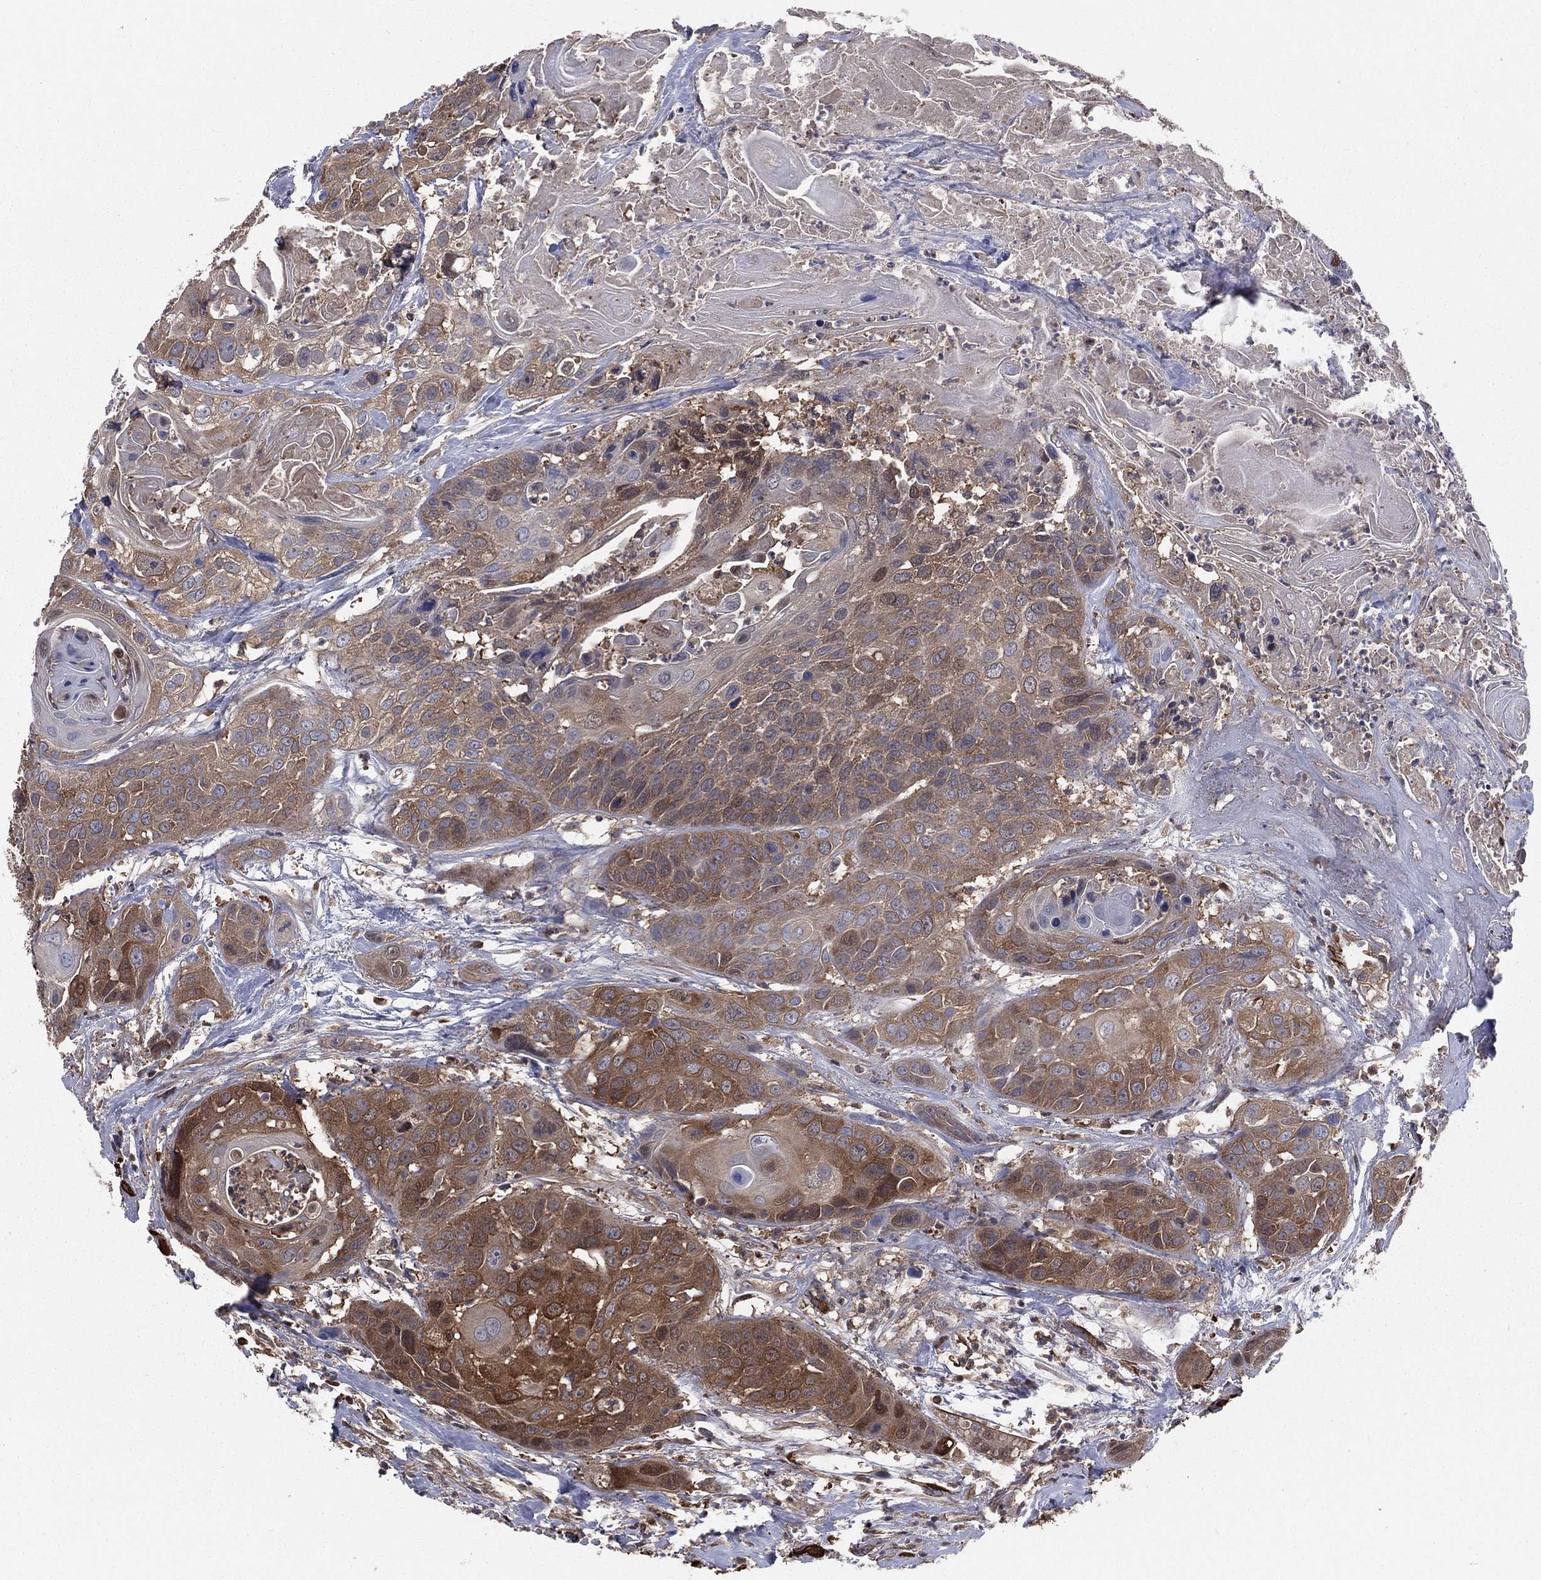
{"staining": {"intensity": "strong", "quantity": "<25%", "location": "cytoplasmic/membranous"}, "tissue": "head and neck cancer", "cell_type": "Tumor cells", "image_type": "cancer", "snomed": [{"axis": "morphology", "description": "Squamous cell carcinoma, NOS"}, {"axis": "topography", "description": "Oral tissue"}, {"axis": "topography", "description": "Head-Neck"}], "caption": "Strong cytoplasmic/membranous staining is seen in approximately <25% of tumor cells in head and neck cancer.", "gene": "TBC1D2", "patient": {"sex": "male", "age": 56}}